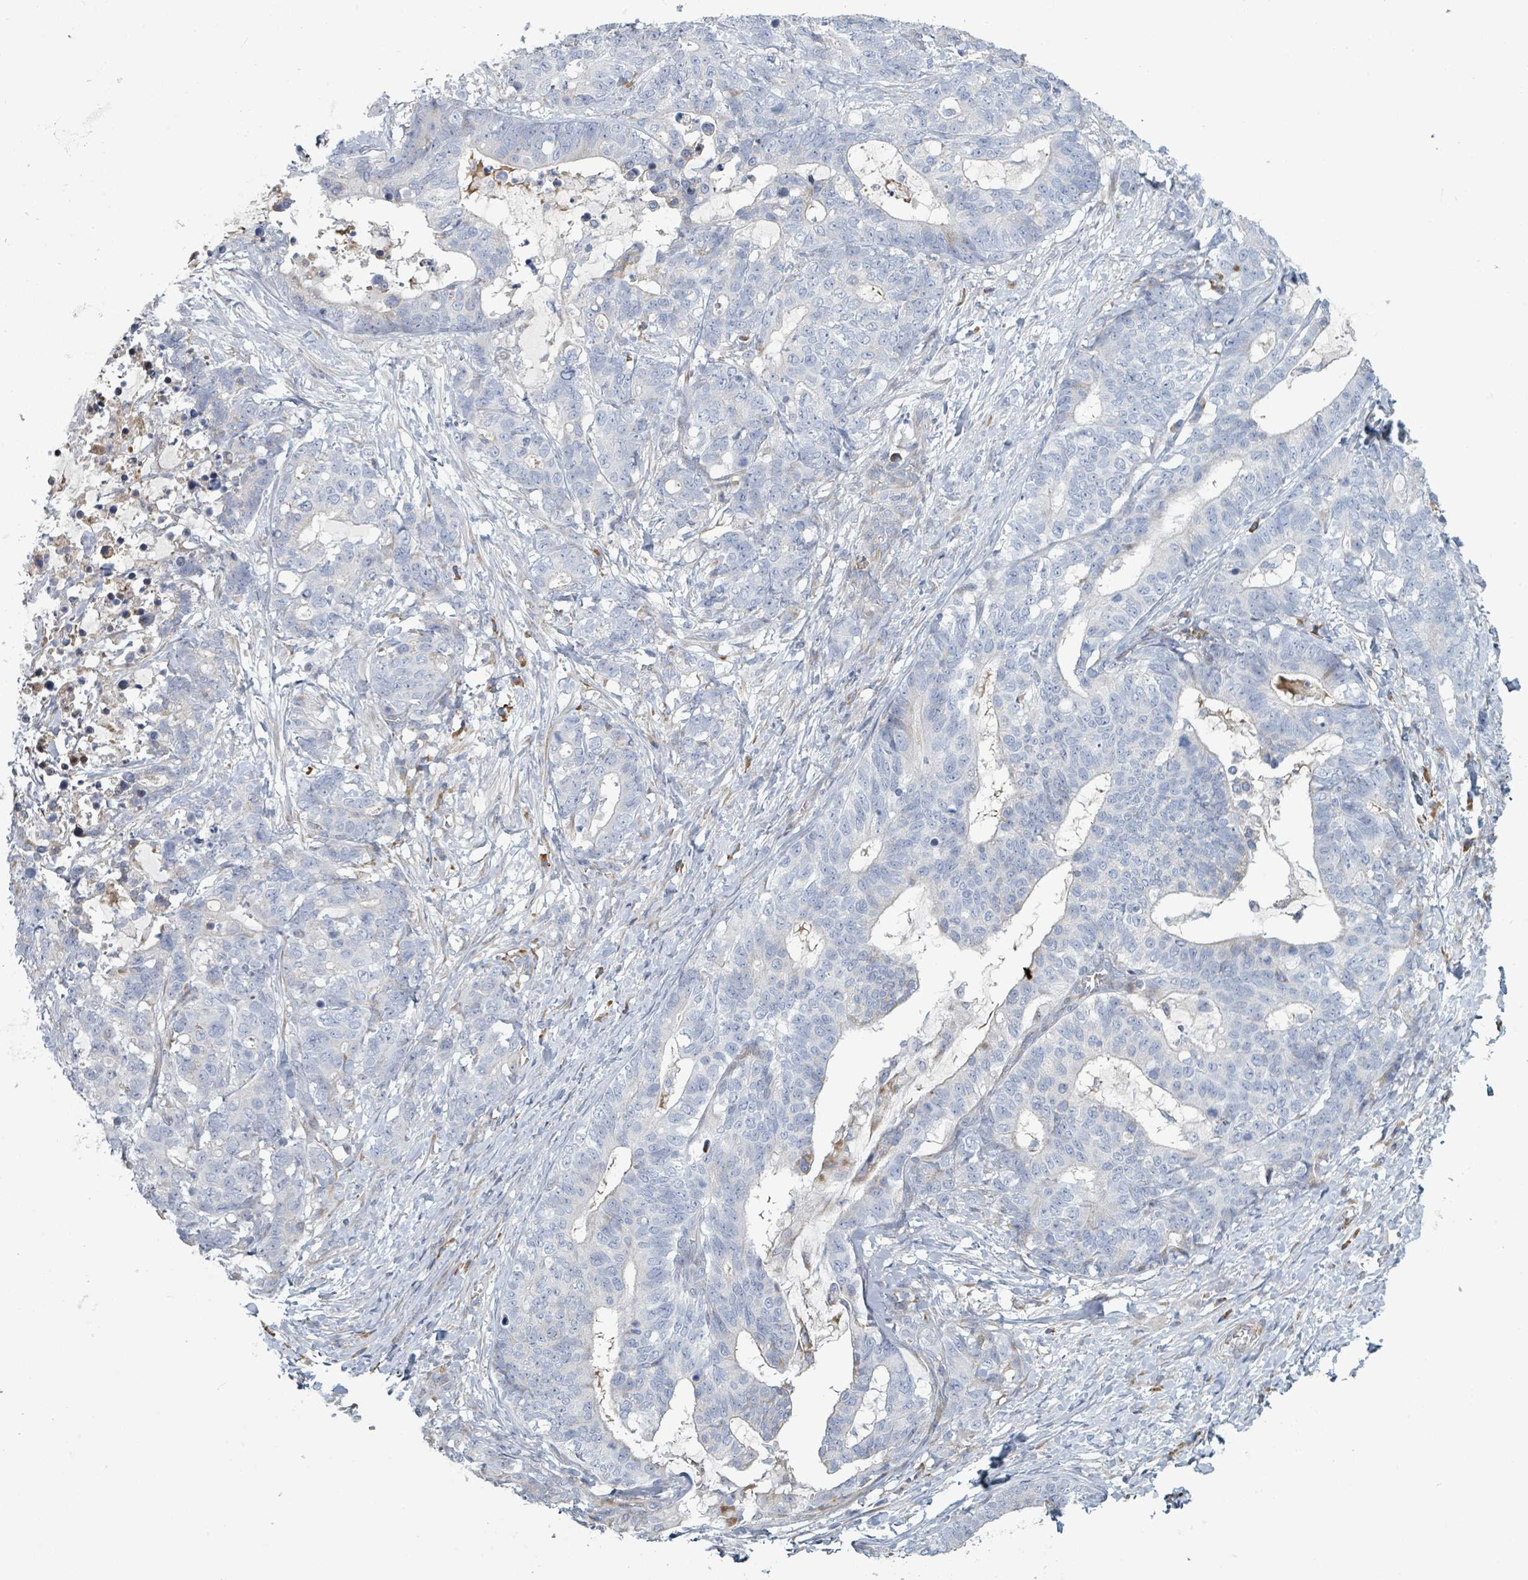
{"staining": {"intensity": "negative", "quantity": "none", "location": "none"}, "tissue": "stomach cancer", "cell_type": "Tumor cells", "image_type": "cancer", "snomed": [{"axis": "morphology", "description": "Normal tissue, NOS"}, {"axis": "morphology", "description": "Adenocarcinoma, NOS"}, {"axis": "topography", "description": "Stomach"}], "caption": "An immunohistochemistry histopathology image of stomach cancer (adenocarcinoma) is shown. There is no staining in tumor cells of stomach cancer (adenocarcinoma).", "gene": "RAB33B", "patient": {"sex": "female", "age": 64}}